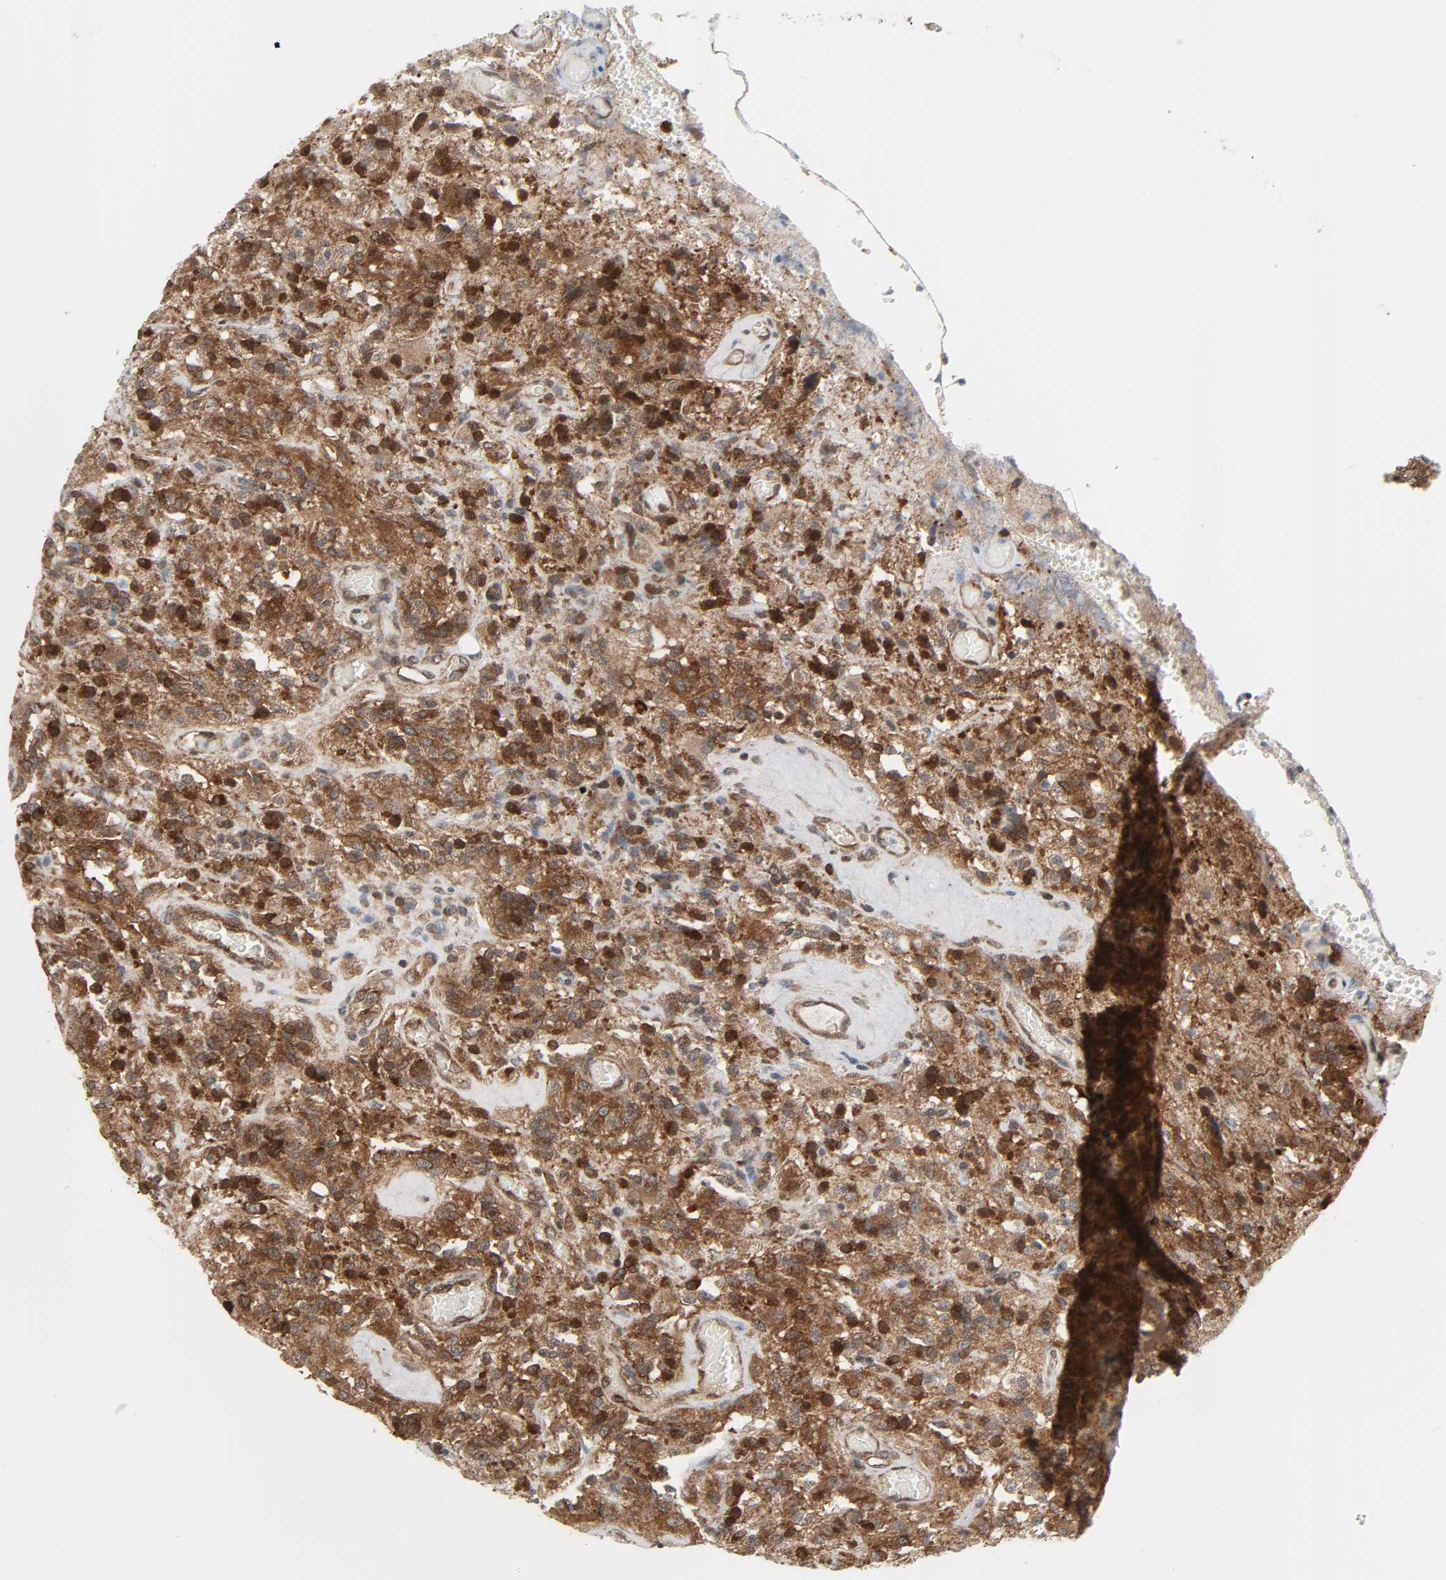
{"staining": {"intensity": "strong", "quantity": "25%-75%", "location": "nuclear"}, "tissue": "glioma", "cell_type": "Tumor cells", "image_type": "cancer", "snomed": [{"axis": "morphology", "description": "Normal tissue, NOS"}, {"axis": "morphology", "description": "Glioma, malignant, High grade"}, {"axis": "topography", "description": "Cerebral cortex"}], "caption": "High-grade glioma (malignant) tissue shows strong nuclear staining in approximately 25%-75% of tumor cells", "gene": "GSK3A", "patient": {"sex": "male", "age": 56}}